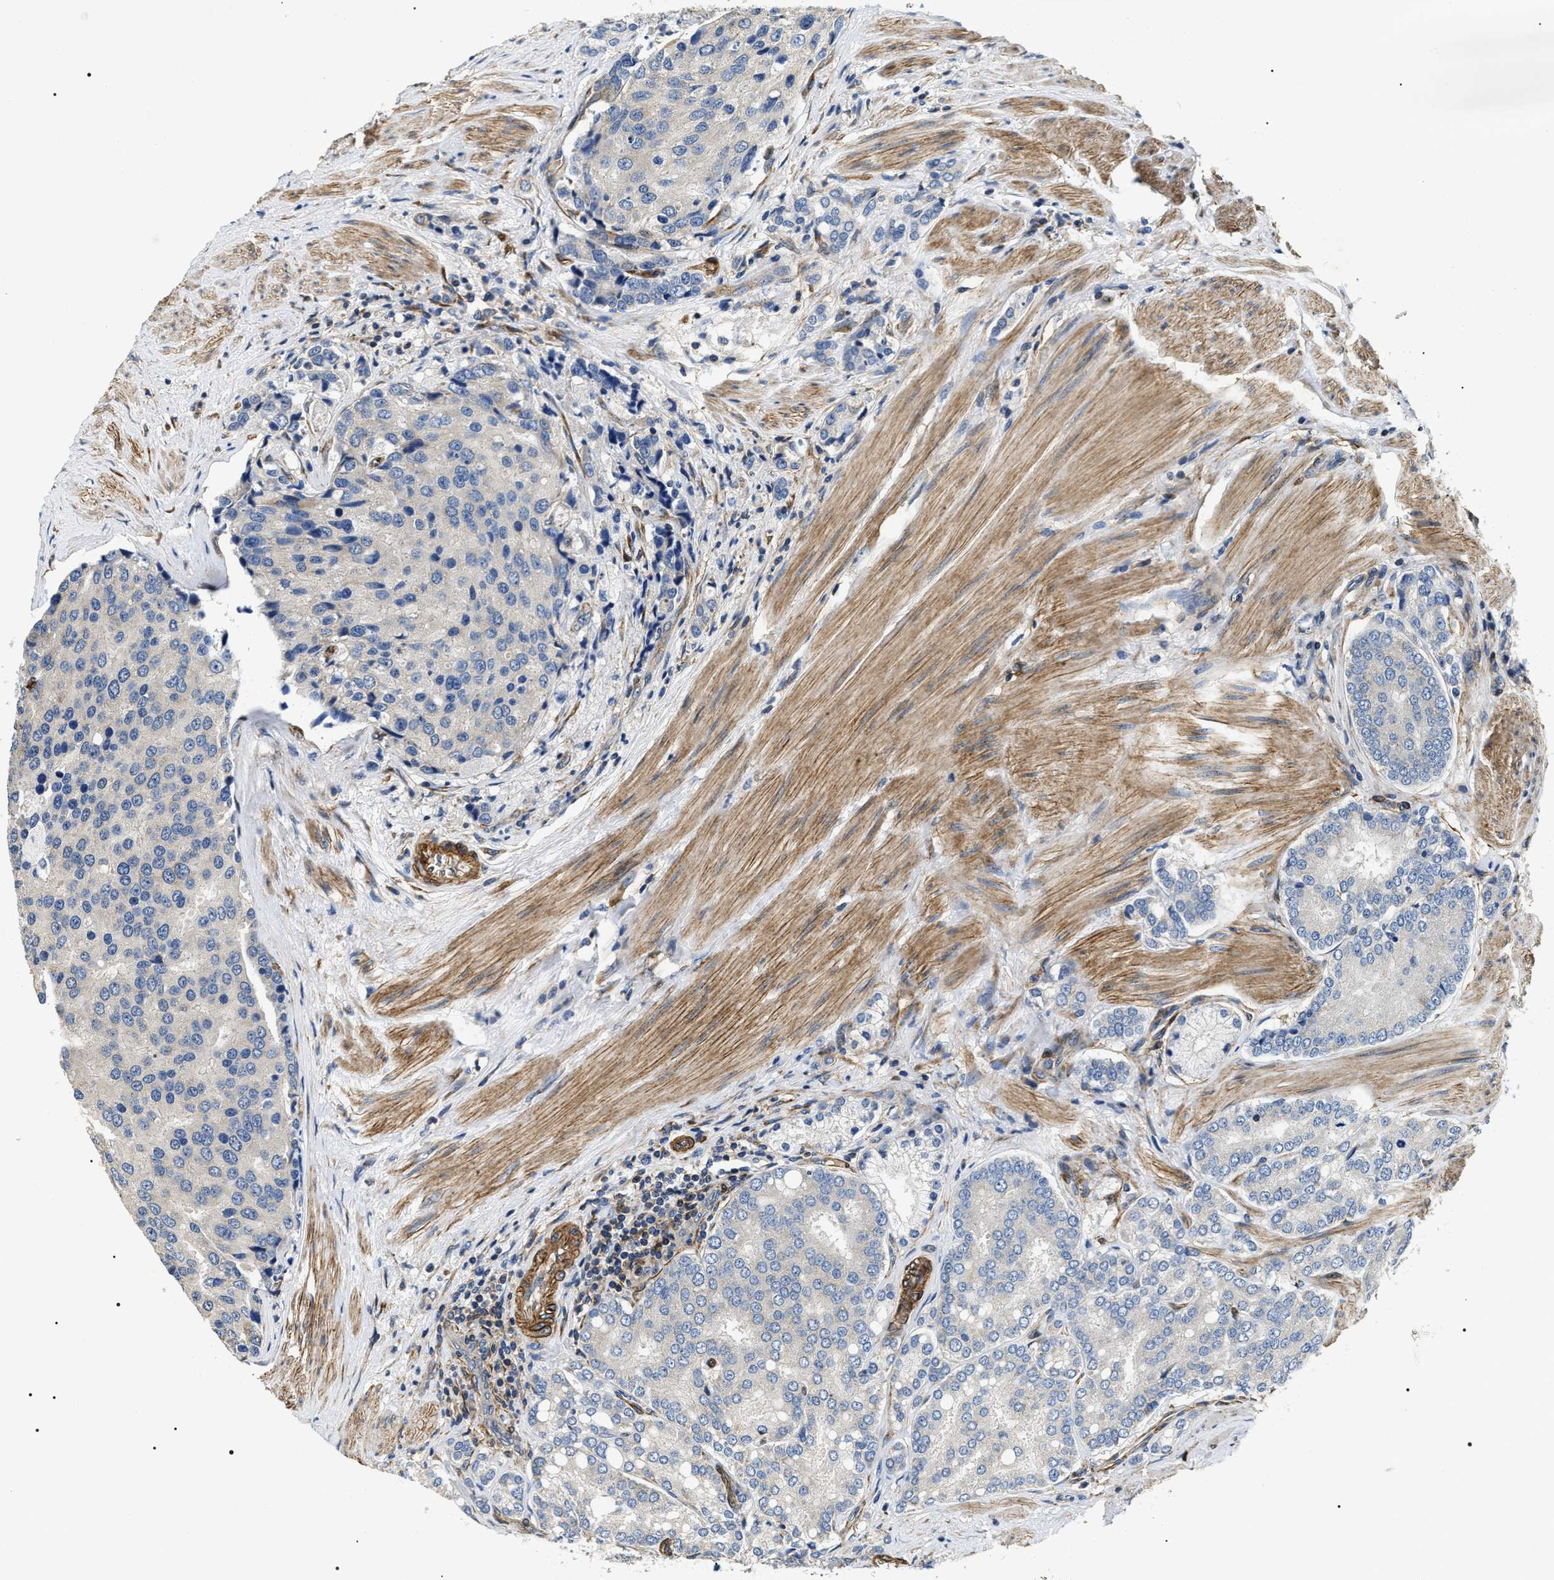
{"staining": {"intensity": "negative", "quantity": "none", "location": "none"}, "tissue": "prostate cancer", "cell_type": "Tumor cells", "image_type": "cancer", "snomed": [{"axis": "morphology", "description": "Adenocarcinoma, High grade"}, {"axis": "topography", "description": "Prostate"}], "caption": "This is a image of immunohistochemistry staining of prostate adenocarcinoma (high-grade), which shows no positivity in tumor cells. Nuclei are stained in blue.", "gene": "ZC3HAV1L", "patient": {"sex": "male", "age": 50}}